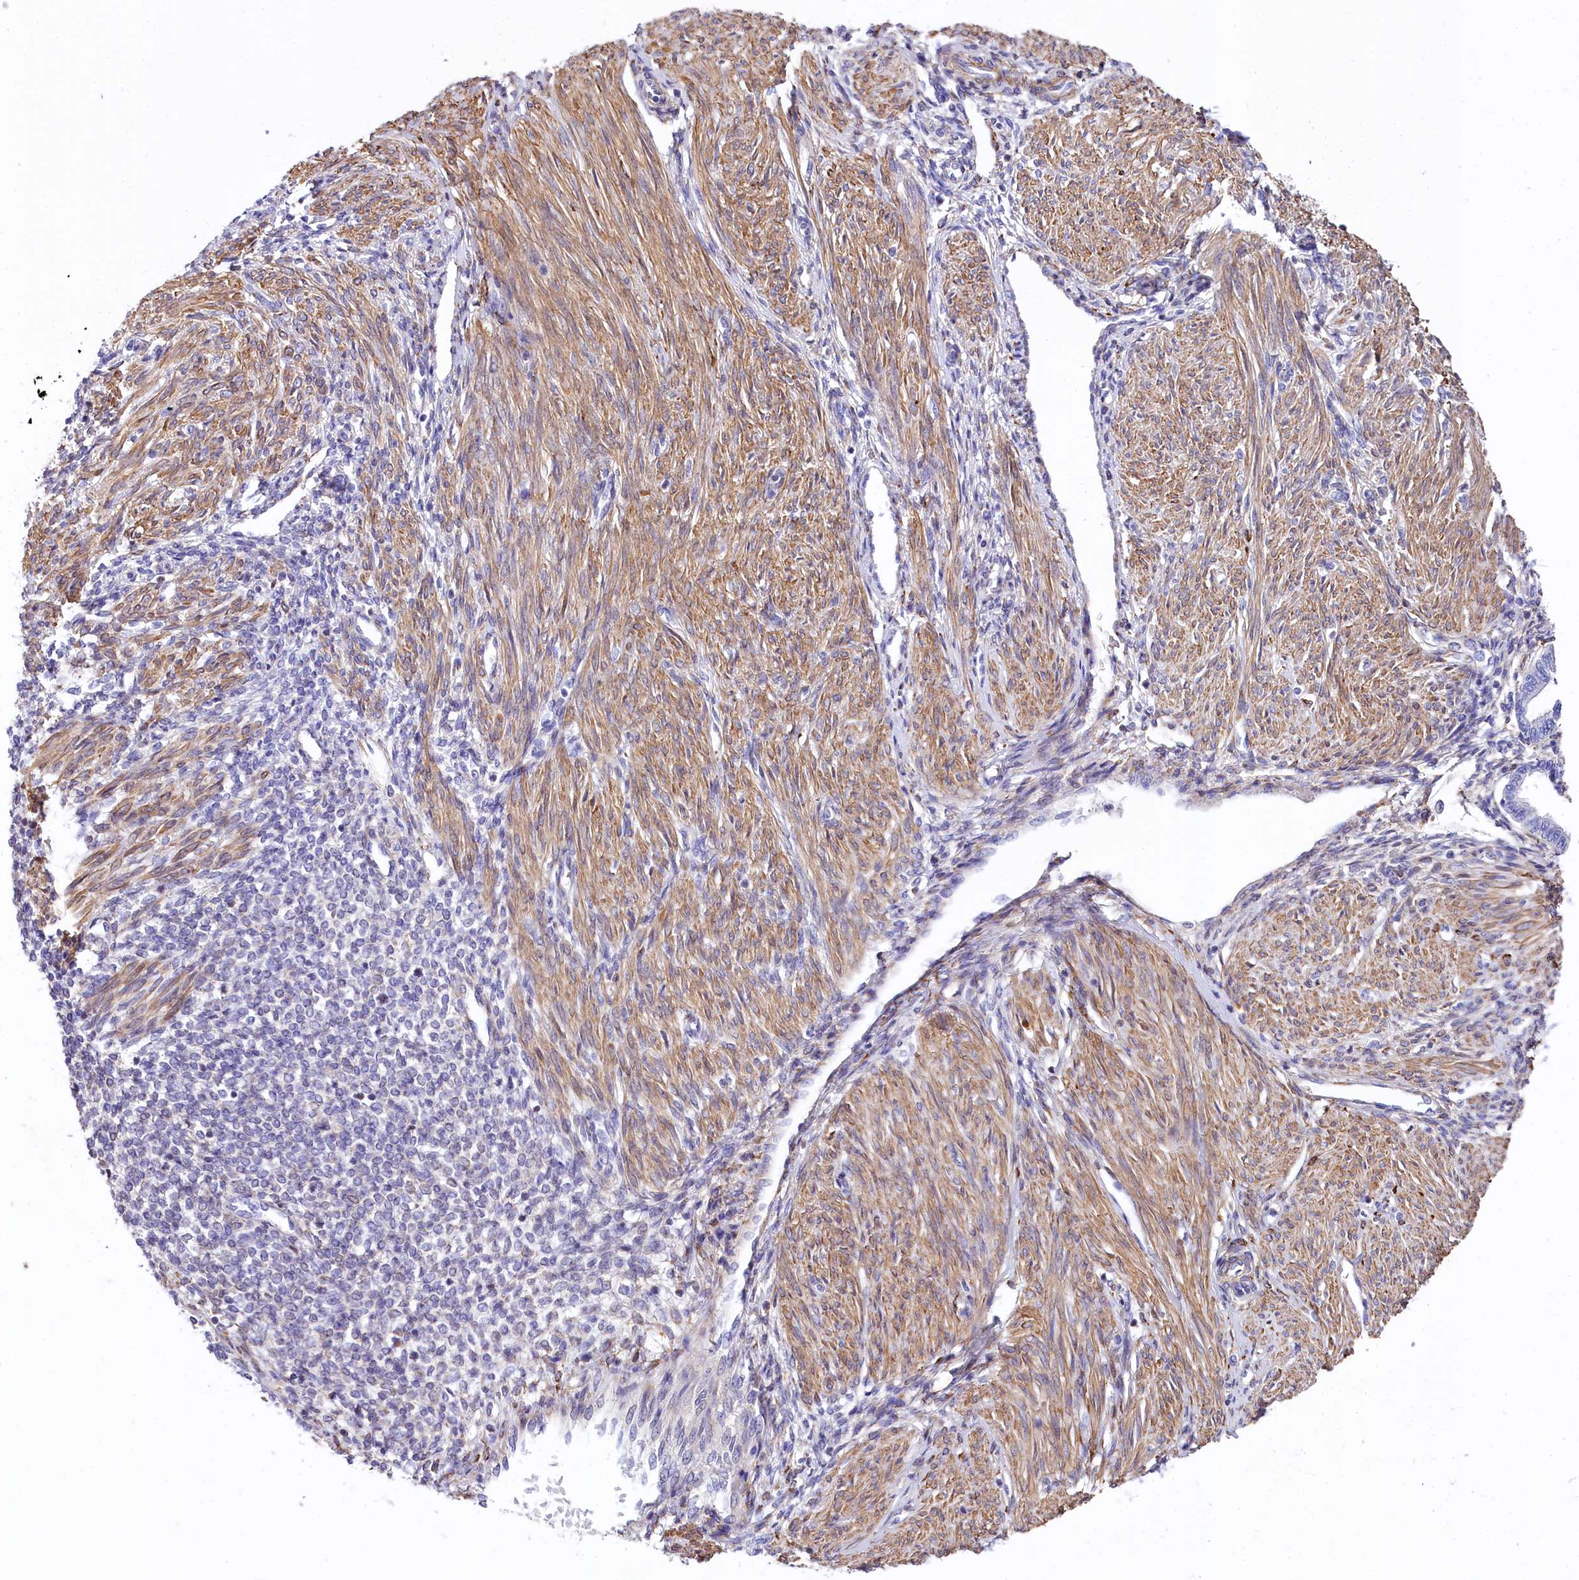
{"staining": {"intensity": "negative", "quantity": "none", "location": "none"}, "tissue": "endometrium", "cell_type": "Cells in endometrial stroma", "image_type": "normal", "snomed": [{"axis": "morphology", "description": "Normal tissue, NOS"}, {"axis": "topography", "description": "Endometrium"}], "caption": "Cells in endometrial stroma are negative for protein expression in normal human endometrium. Brightfield microscopy of immunohistochemistry (IHC) stained with DAB (3,3'-diaminobenzidine) (brown) and hematoxylin (blue), captured at high magnification.", "gene": "FCHSD2", "patient": {"sex": "female", "age": 53}}